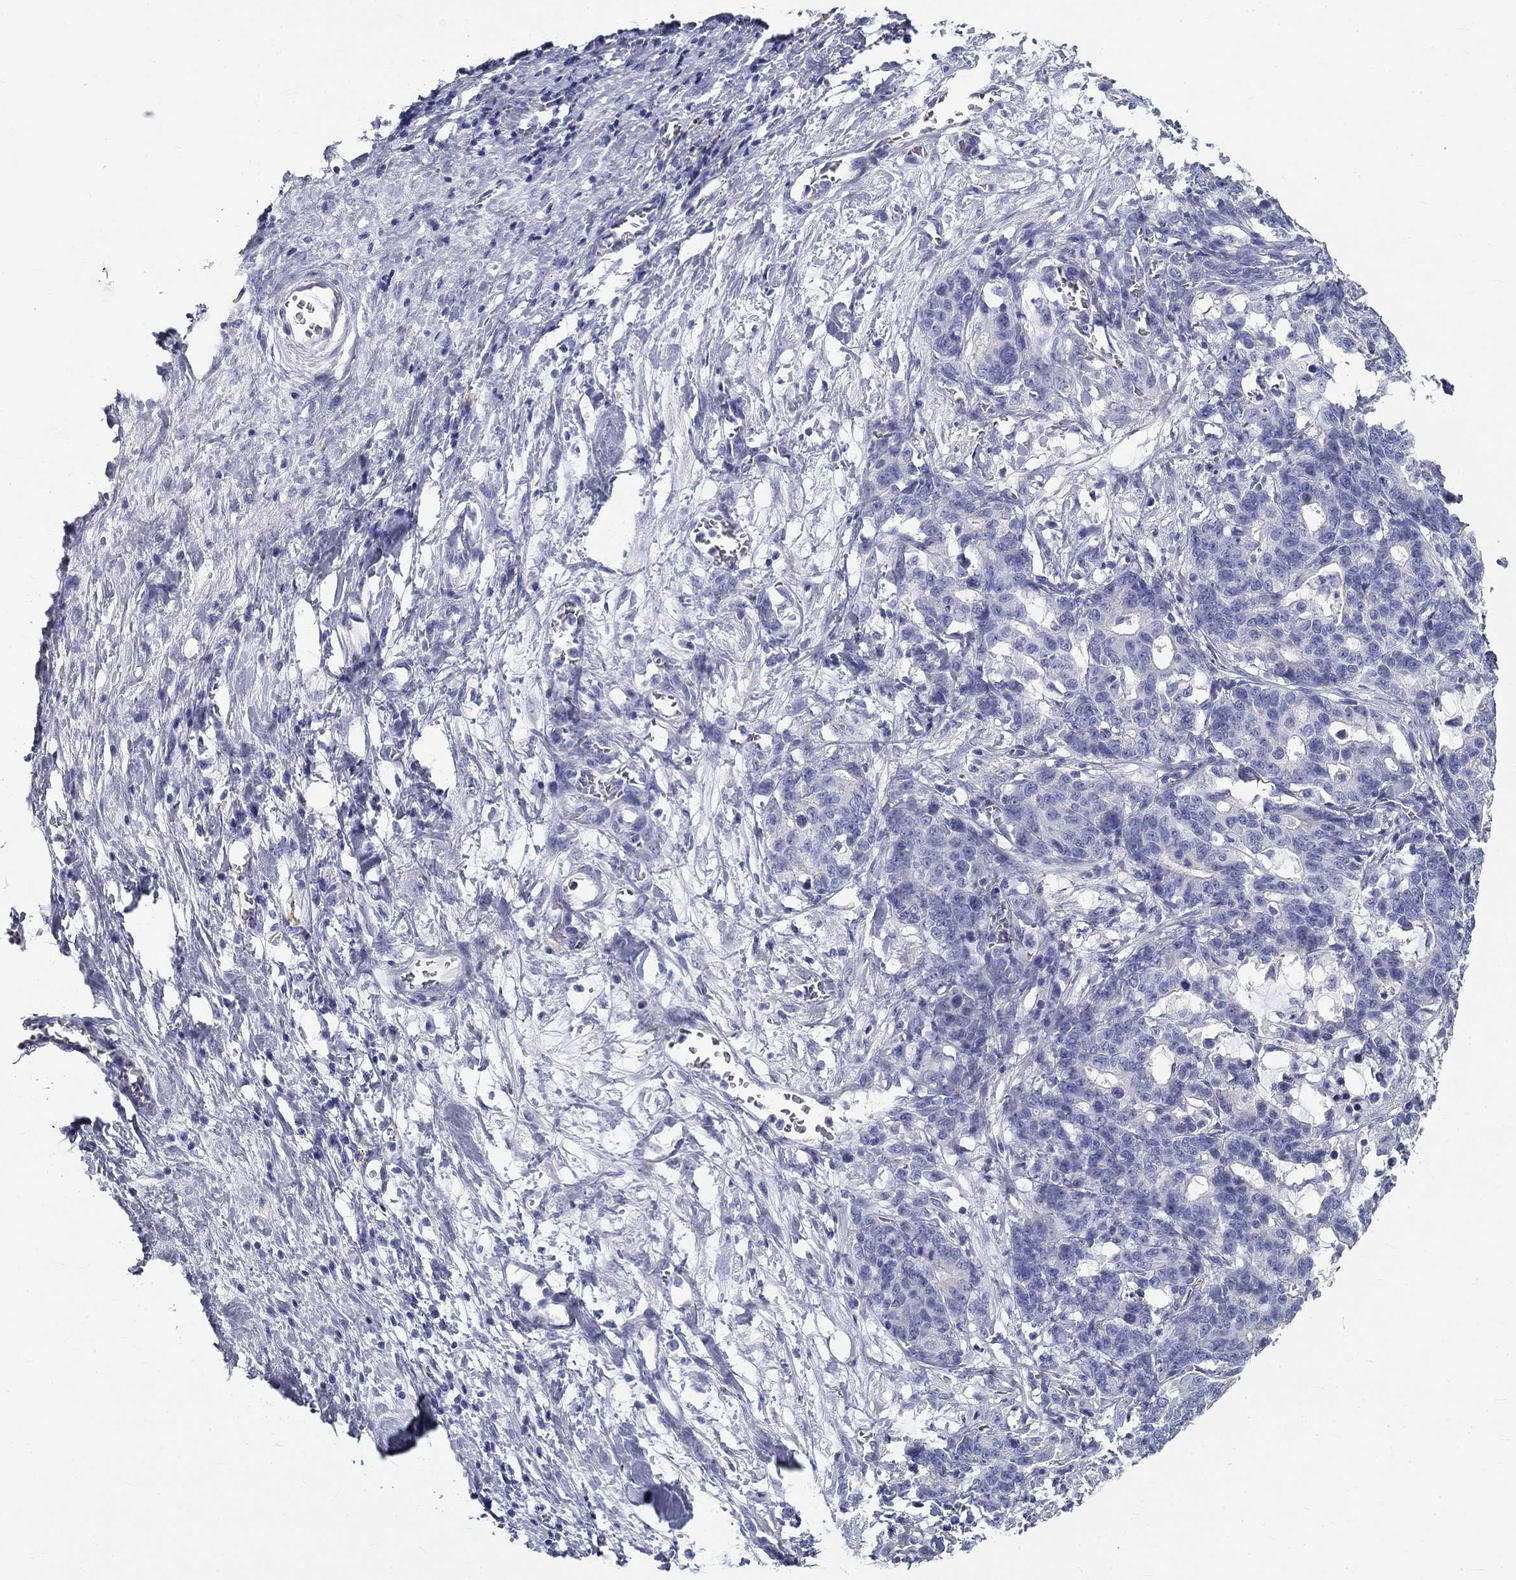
{"staining": {"intensity": "negative", "quantity": "none", "location": "none"}, "tissue": "stomach cancer", "cell_type": "Tumor cells", "image_type": "cancer", "snomed": [{"axis": "morphology", "description": "Normal tissue, NOS"}, {"axis": "morphology", "description": "Adenocarcinoma, NOS"}, {"axis": "topography", "description": "Stomach"}], "caption": "This is an immunohistochemistry photomicrograph of human stomach cancer. There is no positivity in tumor cells.", "gene": "GALNTL5", "patient": {"sex": "female", "age": 64}}